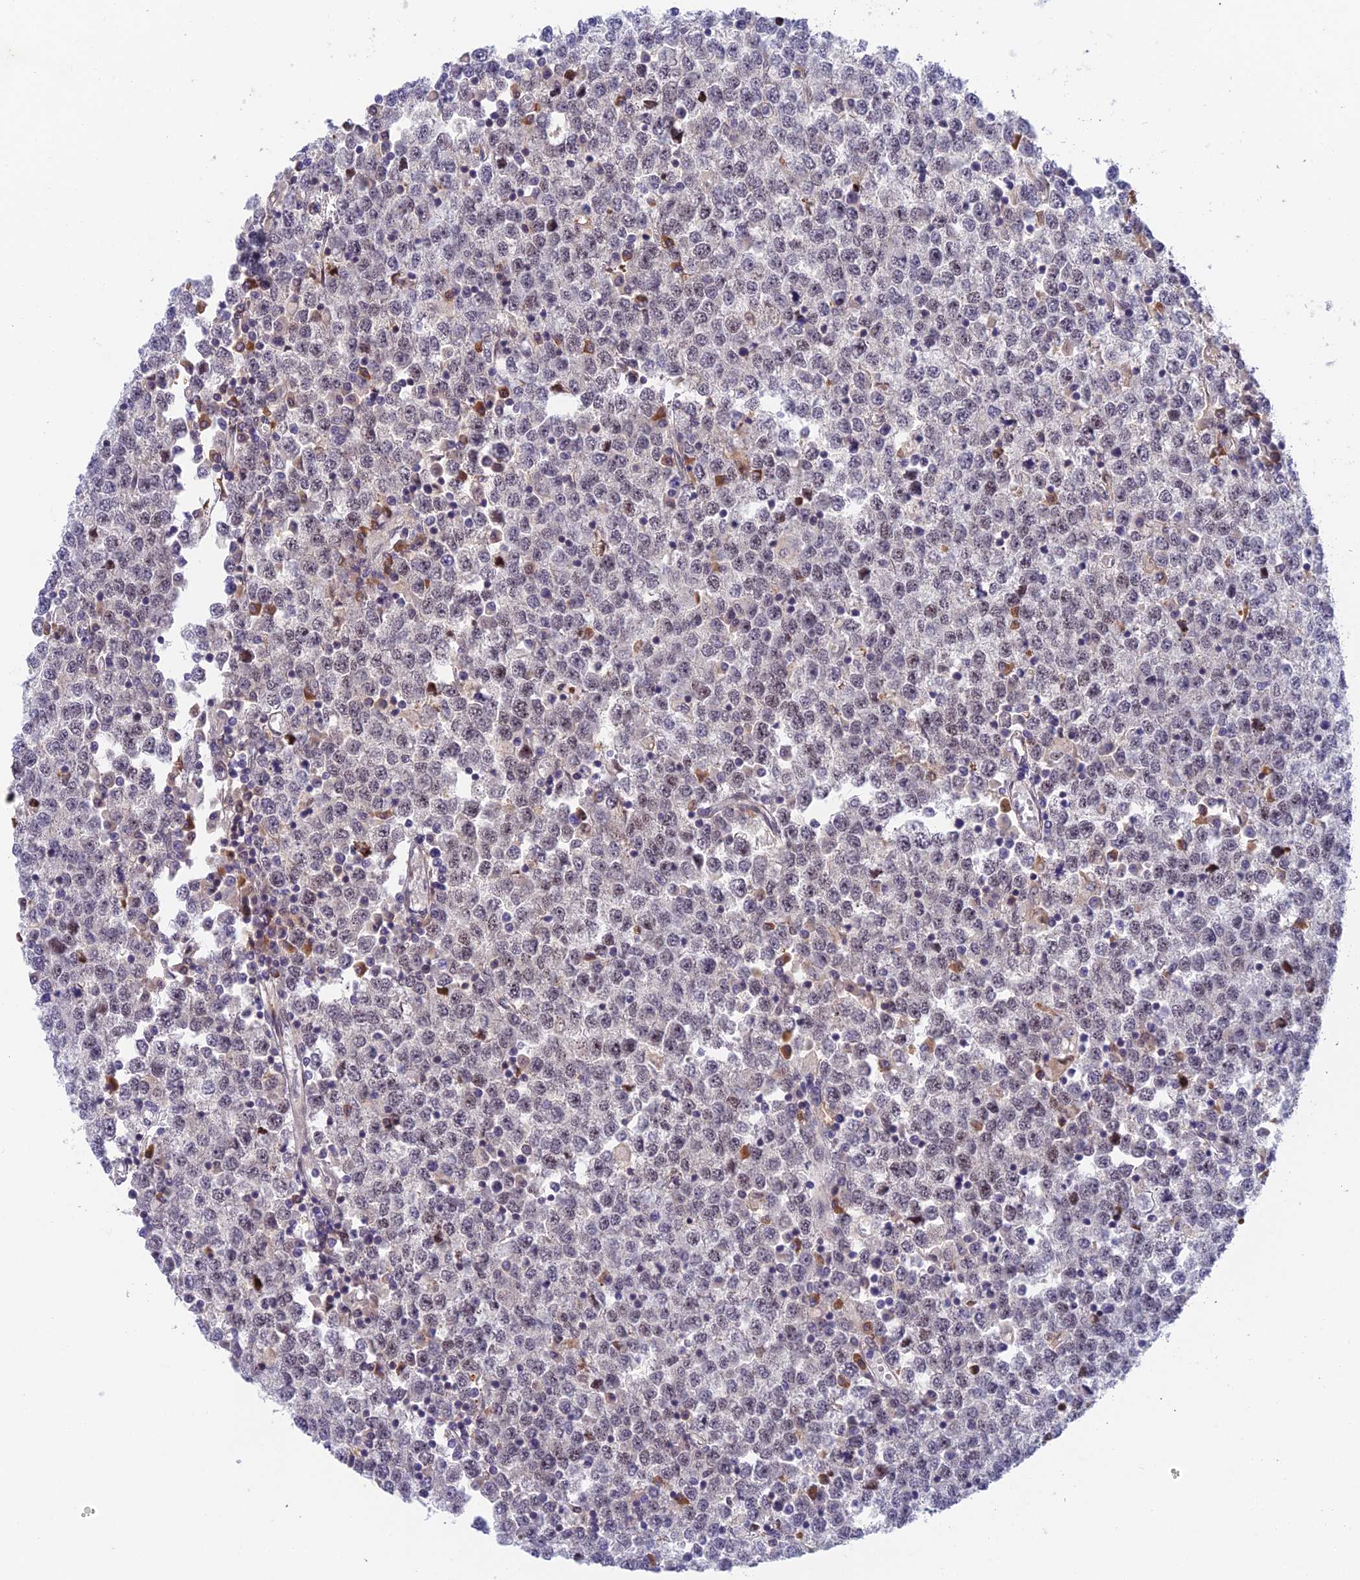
{"staining": {"intensity": "negative", "quantity": "none", "location": "none"}, "tissue": "testis cancer", "cell_type": "Tumor cells", "image_type": "cancer", "snomed": [{"axis": "morphology", "description": "Seminoma, NOS"}, {"axis": "topography", "description": "Testis"}], "caption": "Immunohistochemical staining of human testis cancer displays no significant positivity in tumor cells.", "gene": "NSMCE1", "patient": {"sex": "male", "age": 65}}